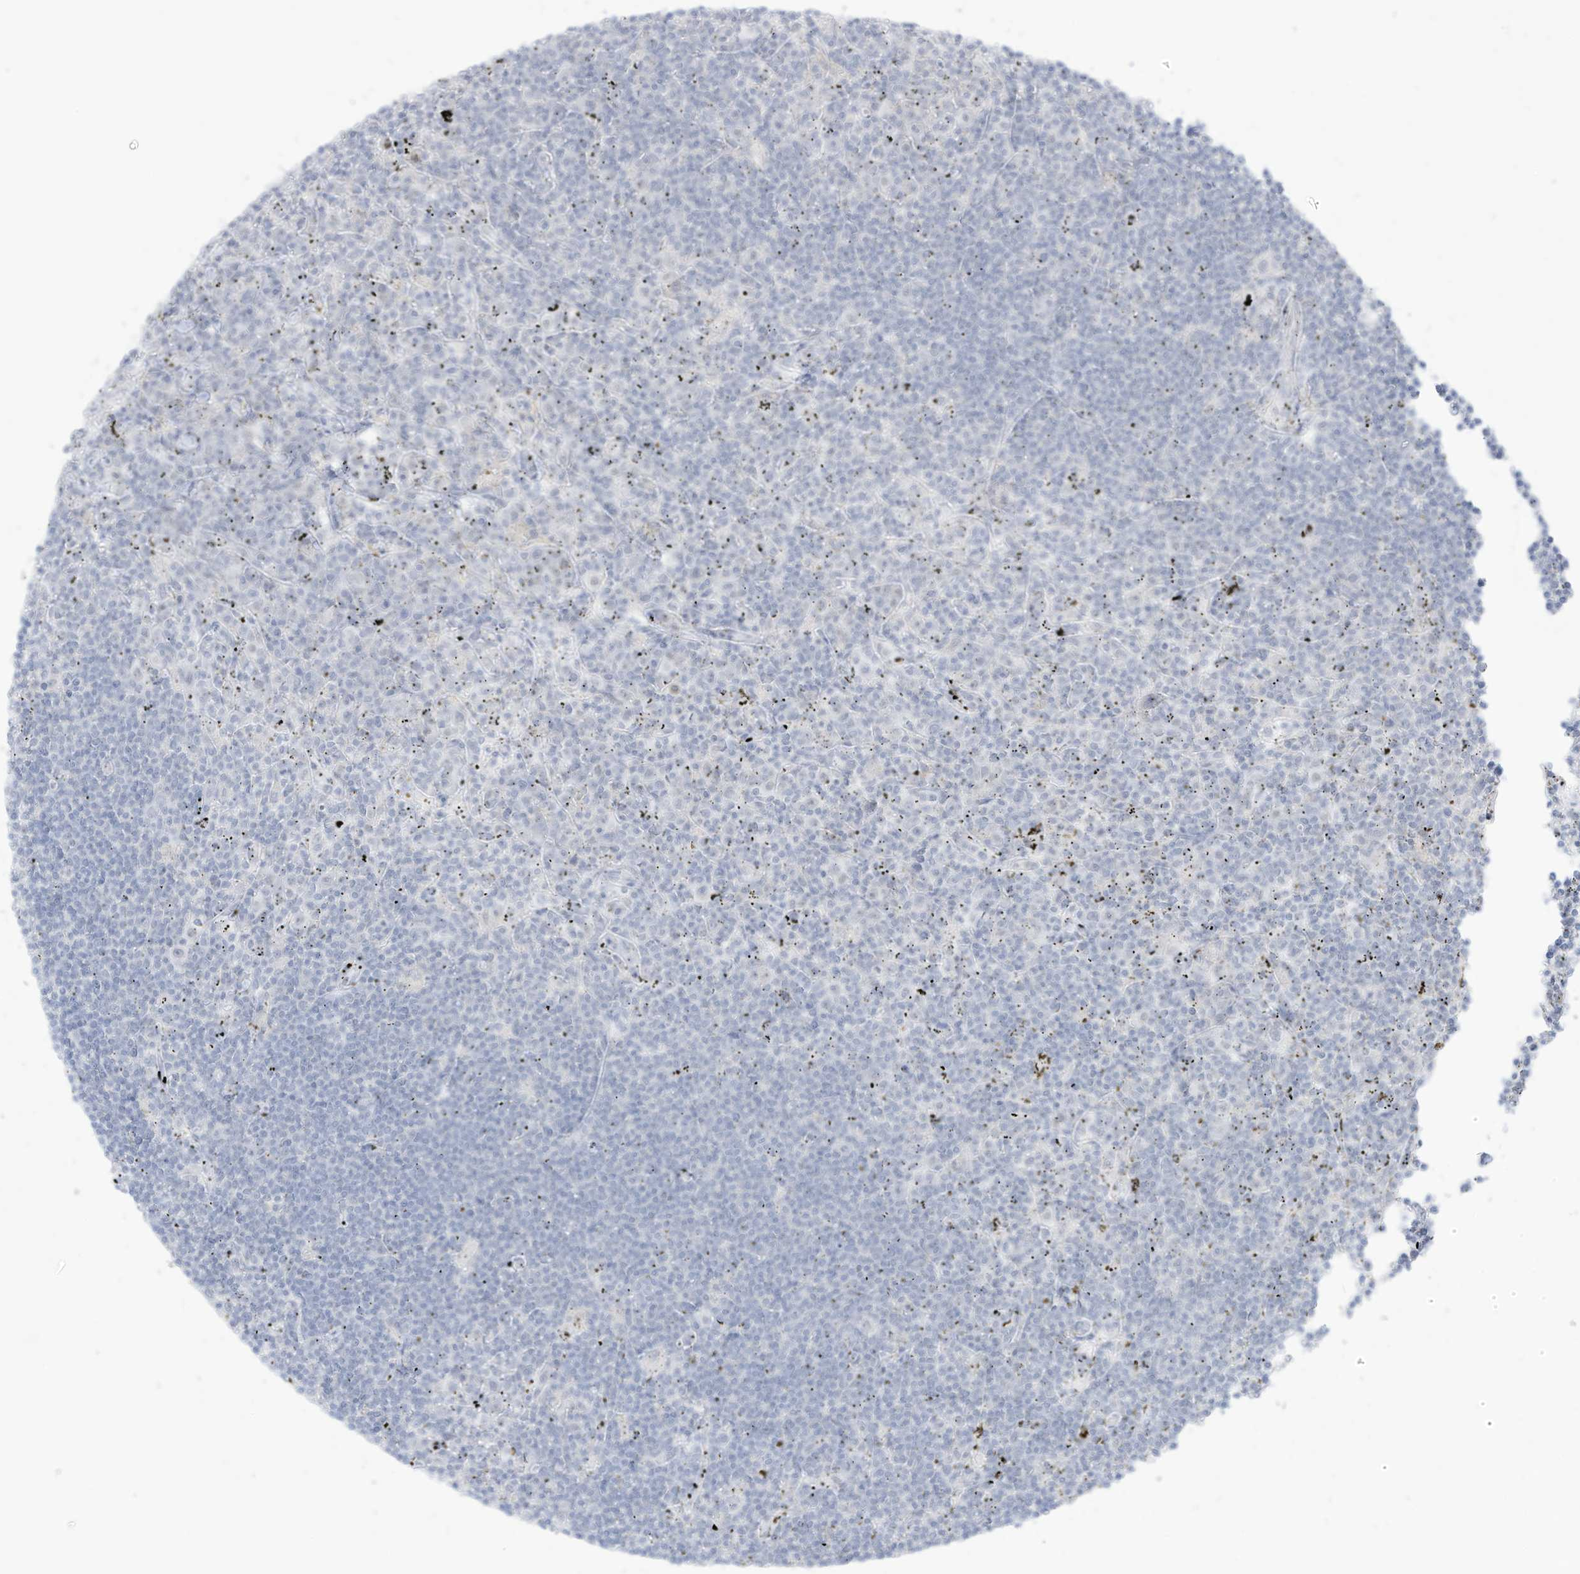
{"staining": {"intensity": "negative", "quantity": "none", "location": "none"}, "tissue": "lymphoma", "cell_type": "Tumor cells", "image_type": "cancer", "snomed": [{"axis": "morphology", "description": "Malignant lymphoma, non-Hodgkin's type, Low grade"}, {"axis": "topography", "description": "Spleen"}], "caption": "Tumor cells are negative for brown protein staining in malignant lymphoma, non-Hodgkin's type (low-grade).", "gene": "OGT", "patient": {"sex": "male", "age": 76}}